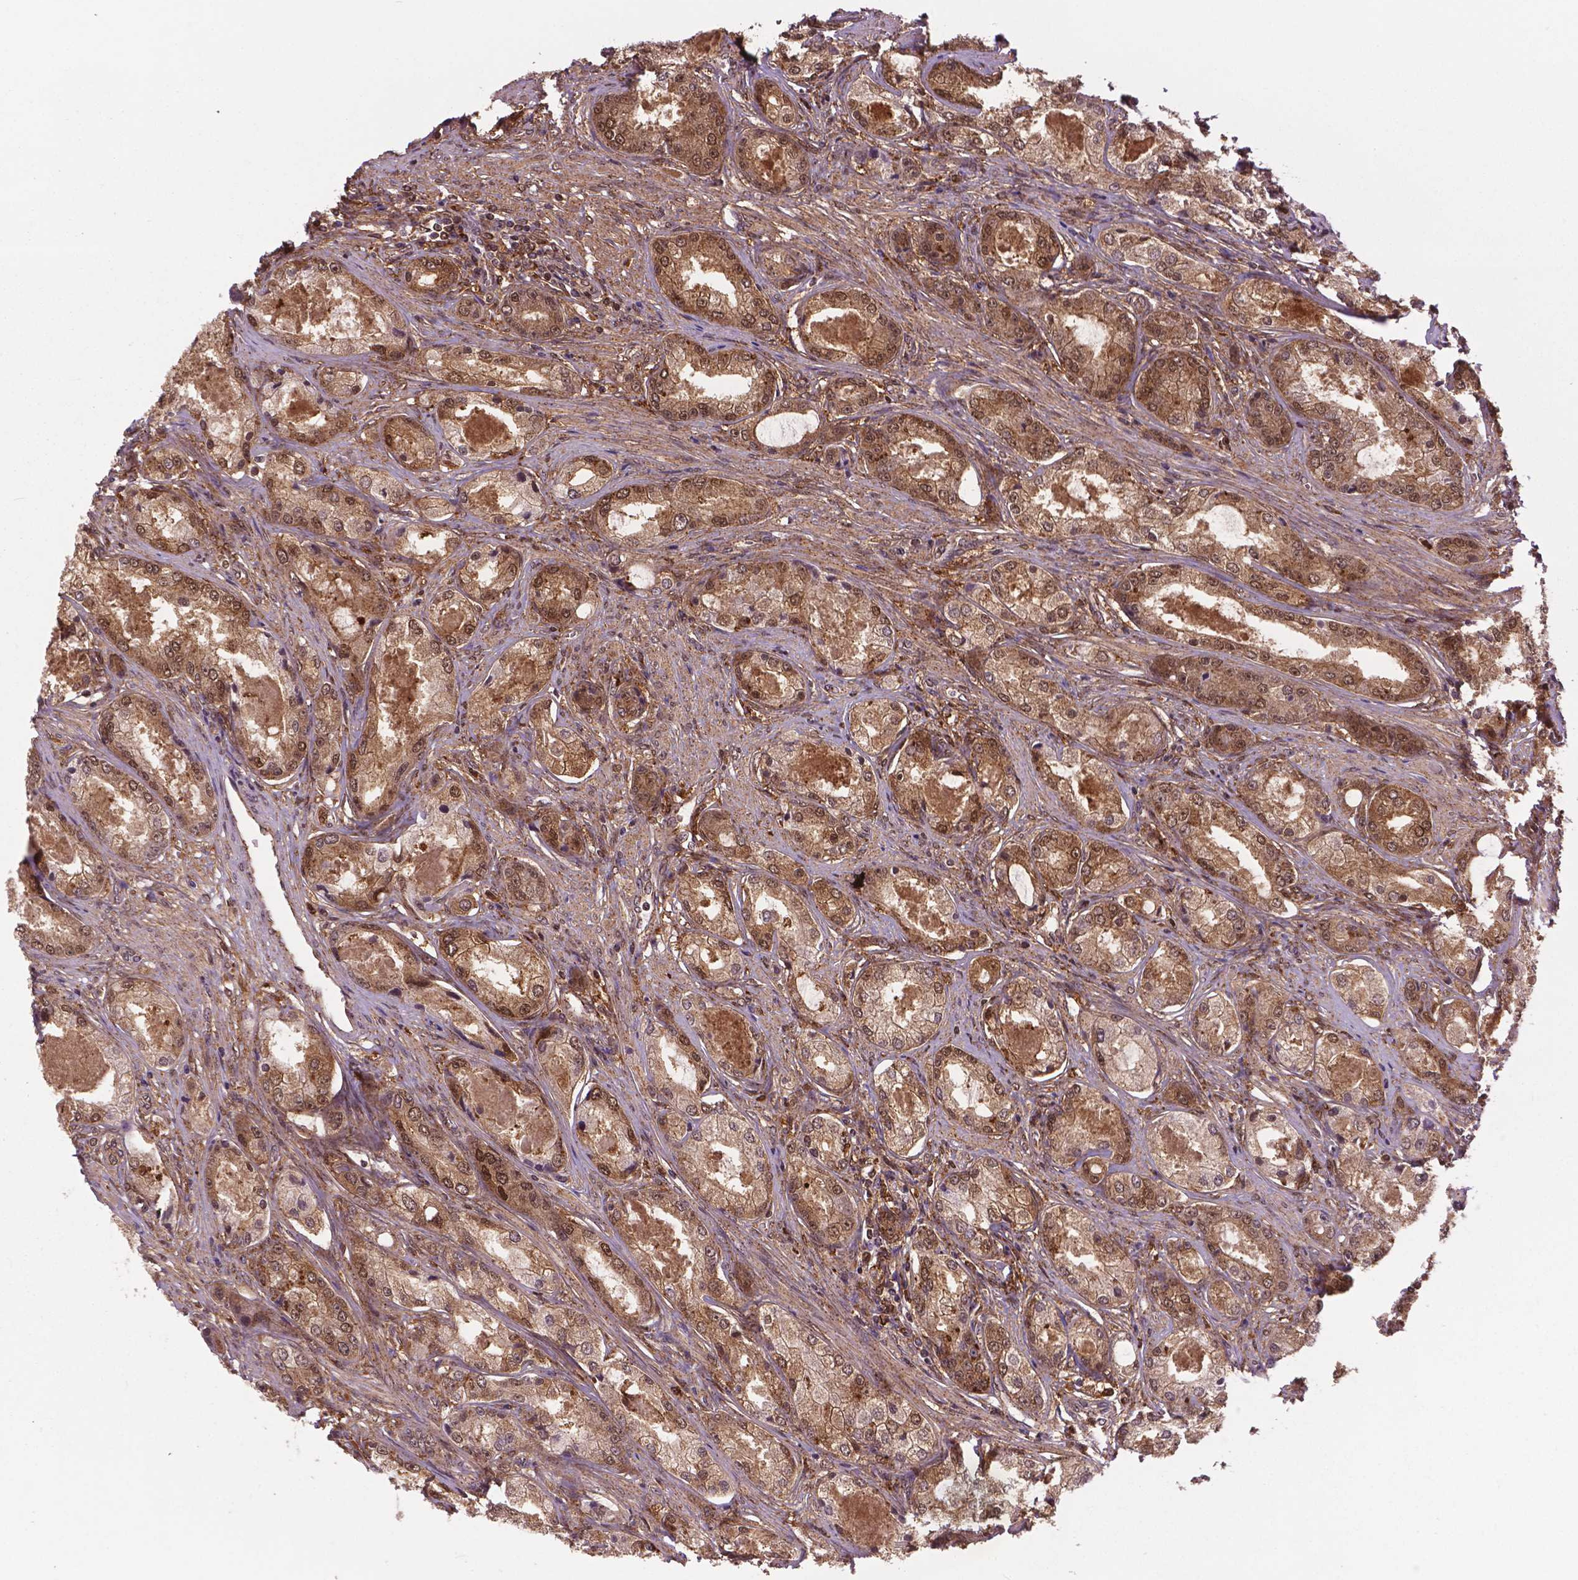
{"staining": {"intensity": "moderate", "quantity": ">75%", "location": "cytoplasmic/membranous,nuclear"}, "tissue": "prostate cancer", "cell_type": "Tumor cells", "image_type": "cancer", "snomed": [{"axis": "morphology", "description": "Adenocarcinoma, Low grade"}, {"axis": "topography", "description": "Prostate"}], "caption": "A histopathology image showing moderate cytoplasmic/membranous and nuclear expression in about >75% of tumor cells in prostate cancer (adenocarcinoma (low-grade)), as visualized by brown immunohistochemical staining.", "gene": "PLIN3", "patient": {"sex": "male", "age": 68}}